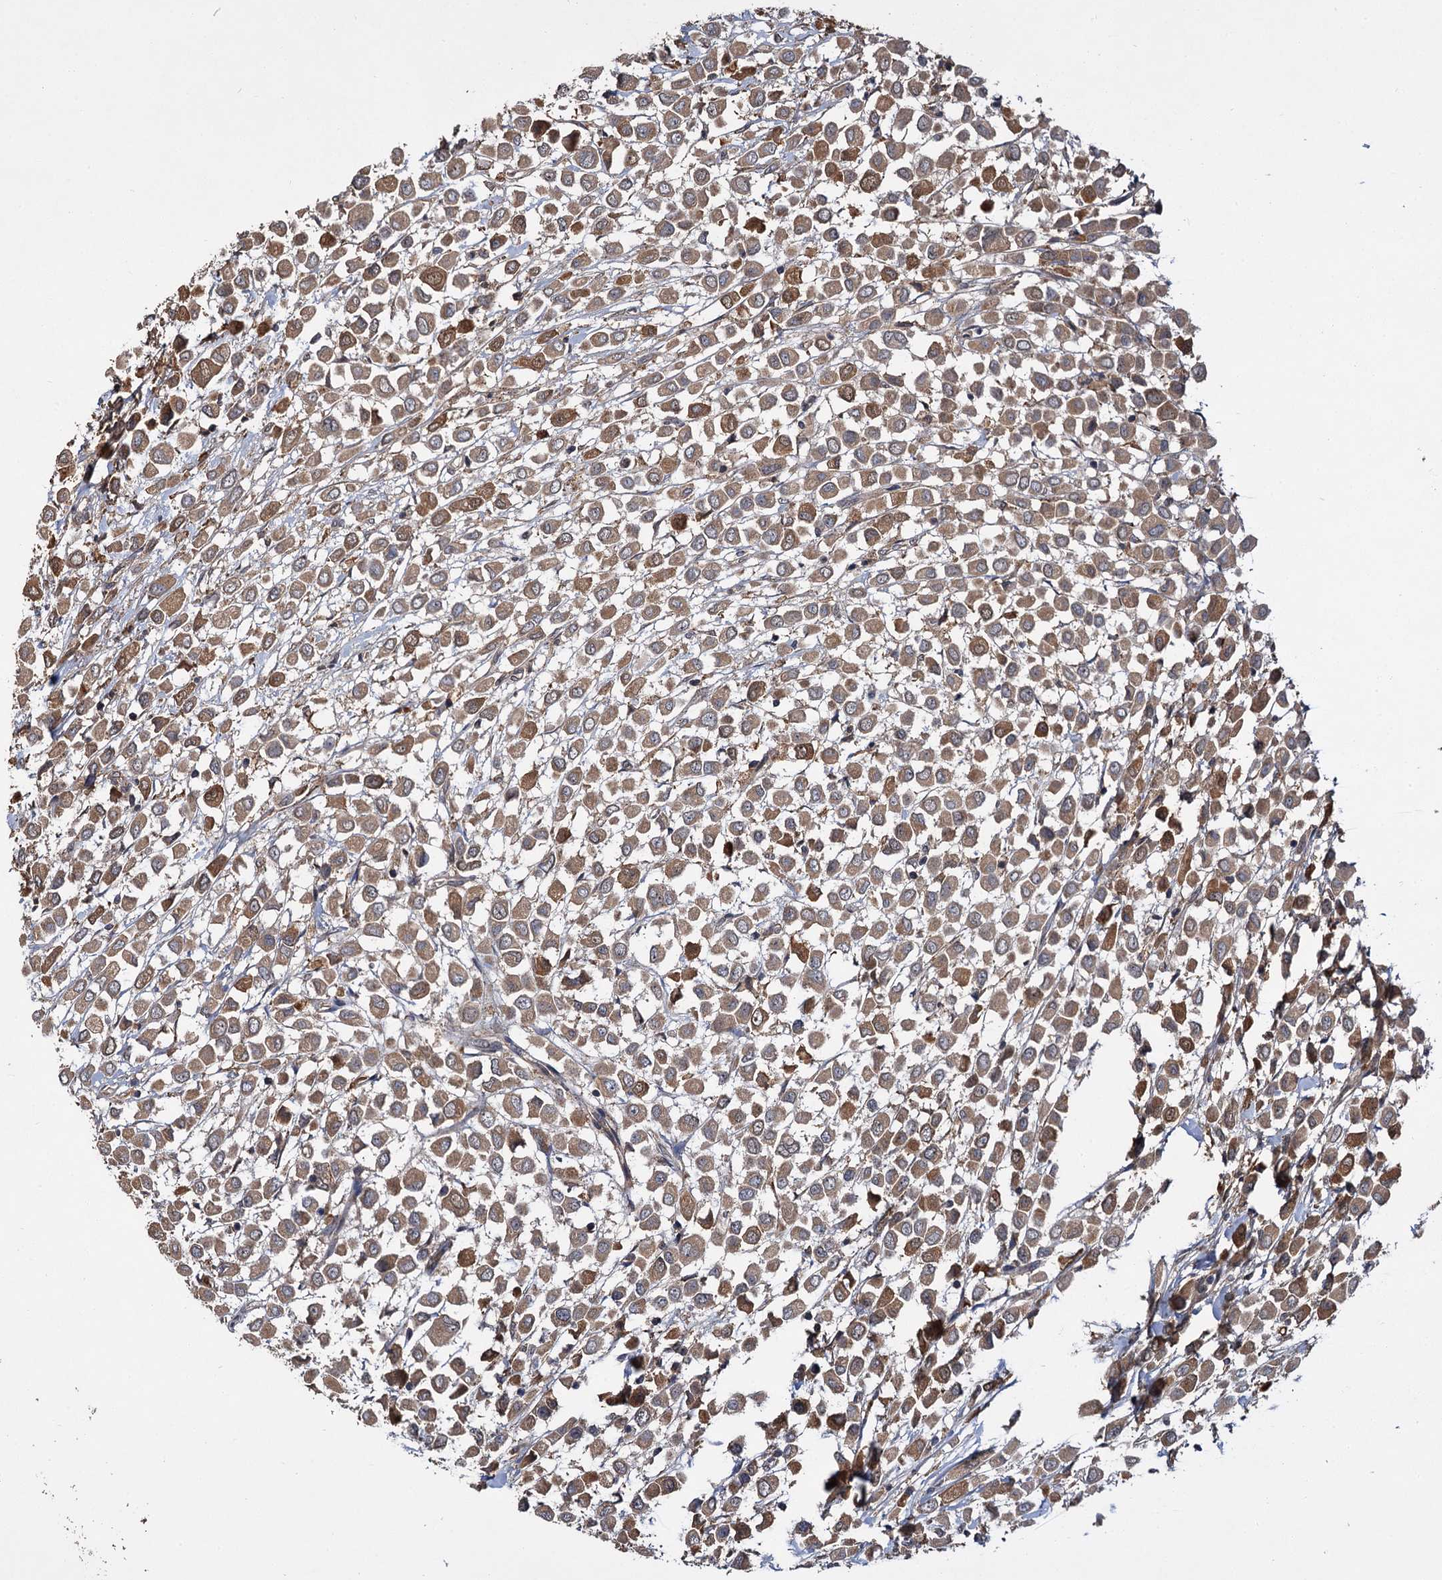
{"staining": {"intensity": "moderate", "quantity": ">75%", "location": "cytoplasmic/membranous"}, "tissue": "breast cancer", "cell_type": "Tumor cells", "image_type": "cancer", "snomed": [{"axis": "morphology", "description": "Duct carcinoma"}, {"axis": "topography", "description": "Breast"}], "caption": "This is an image of immunohistochemistry staining of breast cancer, which shows moderate staining in the cytoplasmic/membranous of tumor cells.", "gene": "MBD6", "patient": {"sex": "female", "age": 61}}